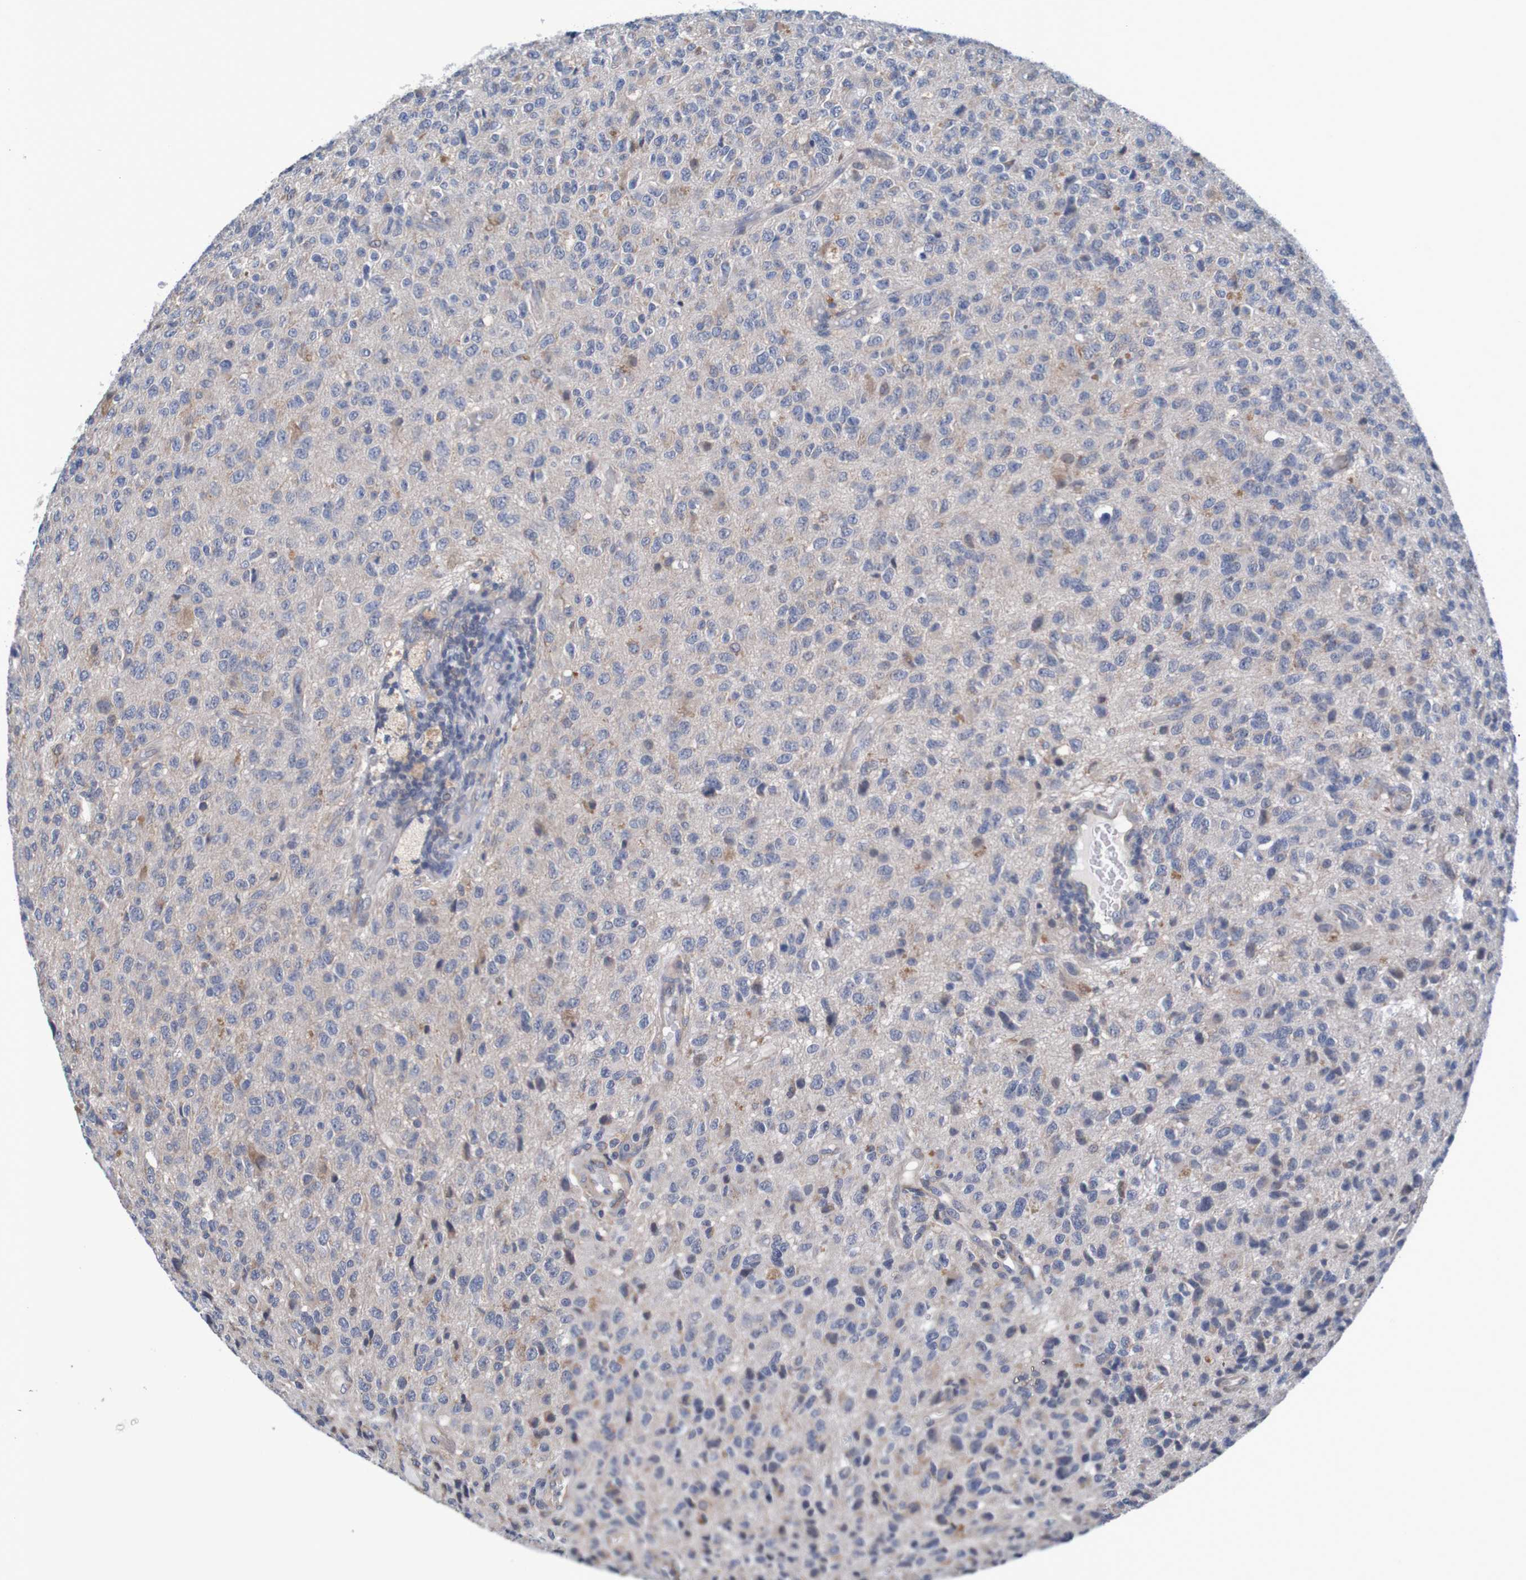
{"staining": {"intensity": "weak", "quantity": "25%-75%", "location": "cytoplasmic/membranous"}, "tissue": "glioma", "cell_type": "Tumor cells", "image_type": "cancer", "snomed": [{"axis": "morphology", "description": "Glioma, malignant, High grade"}, {"axis": "topography", "description": "pancreas cauda"}], "caption": "This histopathology image demonstrates immunohistochemistry (IHC) staining of human high-grade glioma (malignant), with low weak cytoplasmic/membranous positivity in approximately 25%-75% of tumor cells.", "gene": "CLDN18", "patient": {"sex": "male", "age": 60}}